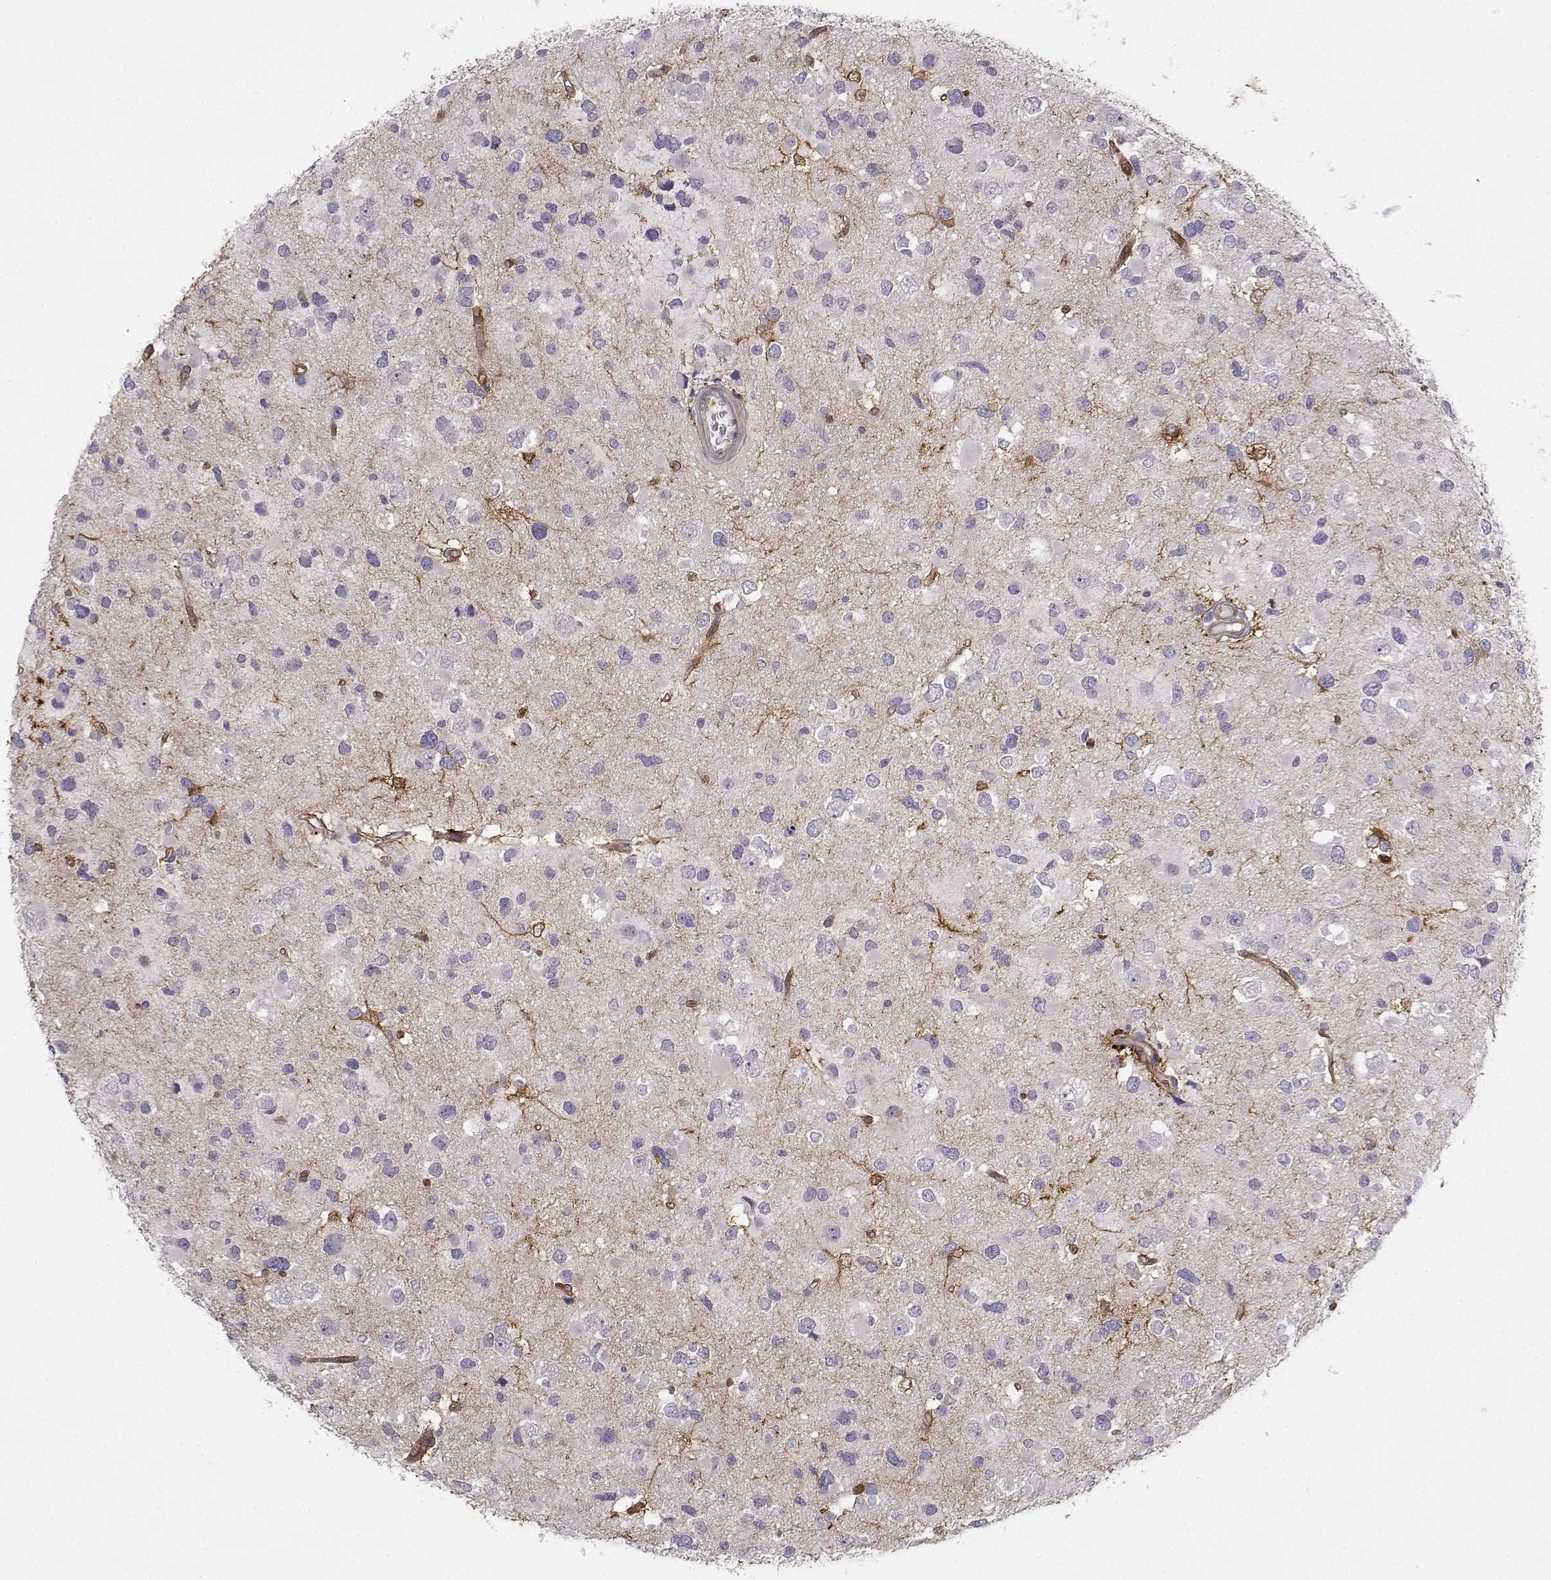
{"staining": {"intensity": "negative", "quantity": "none", "location": "none"}, "tissue": "glioma", "cell_type": "Tumor cells", "image_type": "cancer", "snomed": [{"axis": "morphology", "description": "Glioma, malignant, Low grade"}, {"axis": "topography", "description": "Brain"}], "caption": "Immunohistochemistry of human glioma demonstrates no positivity in tumor cells. Nuclei are stained in blue.", "gene": "NQO1", "patient": {"sex": "female", "age": 32}}